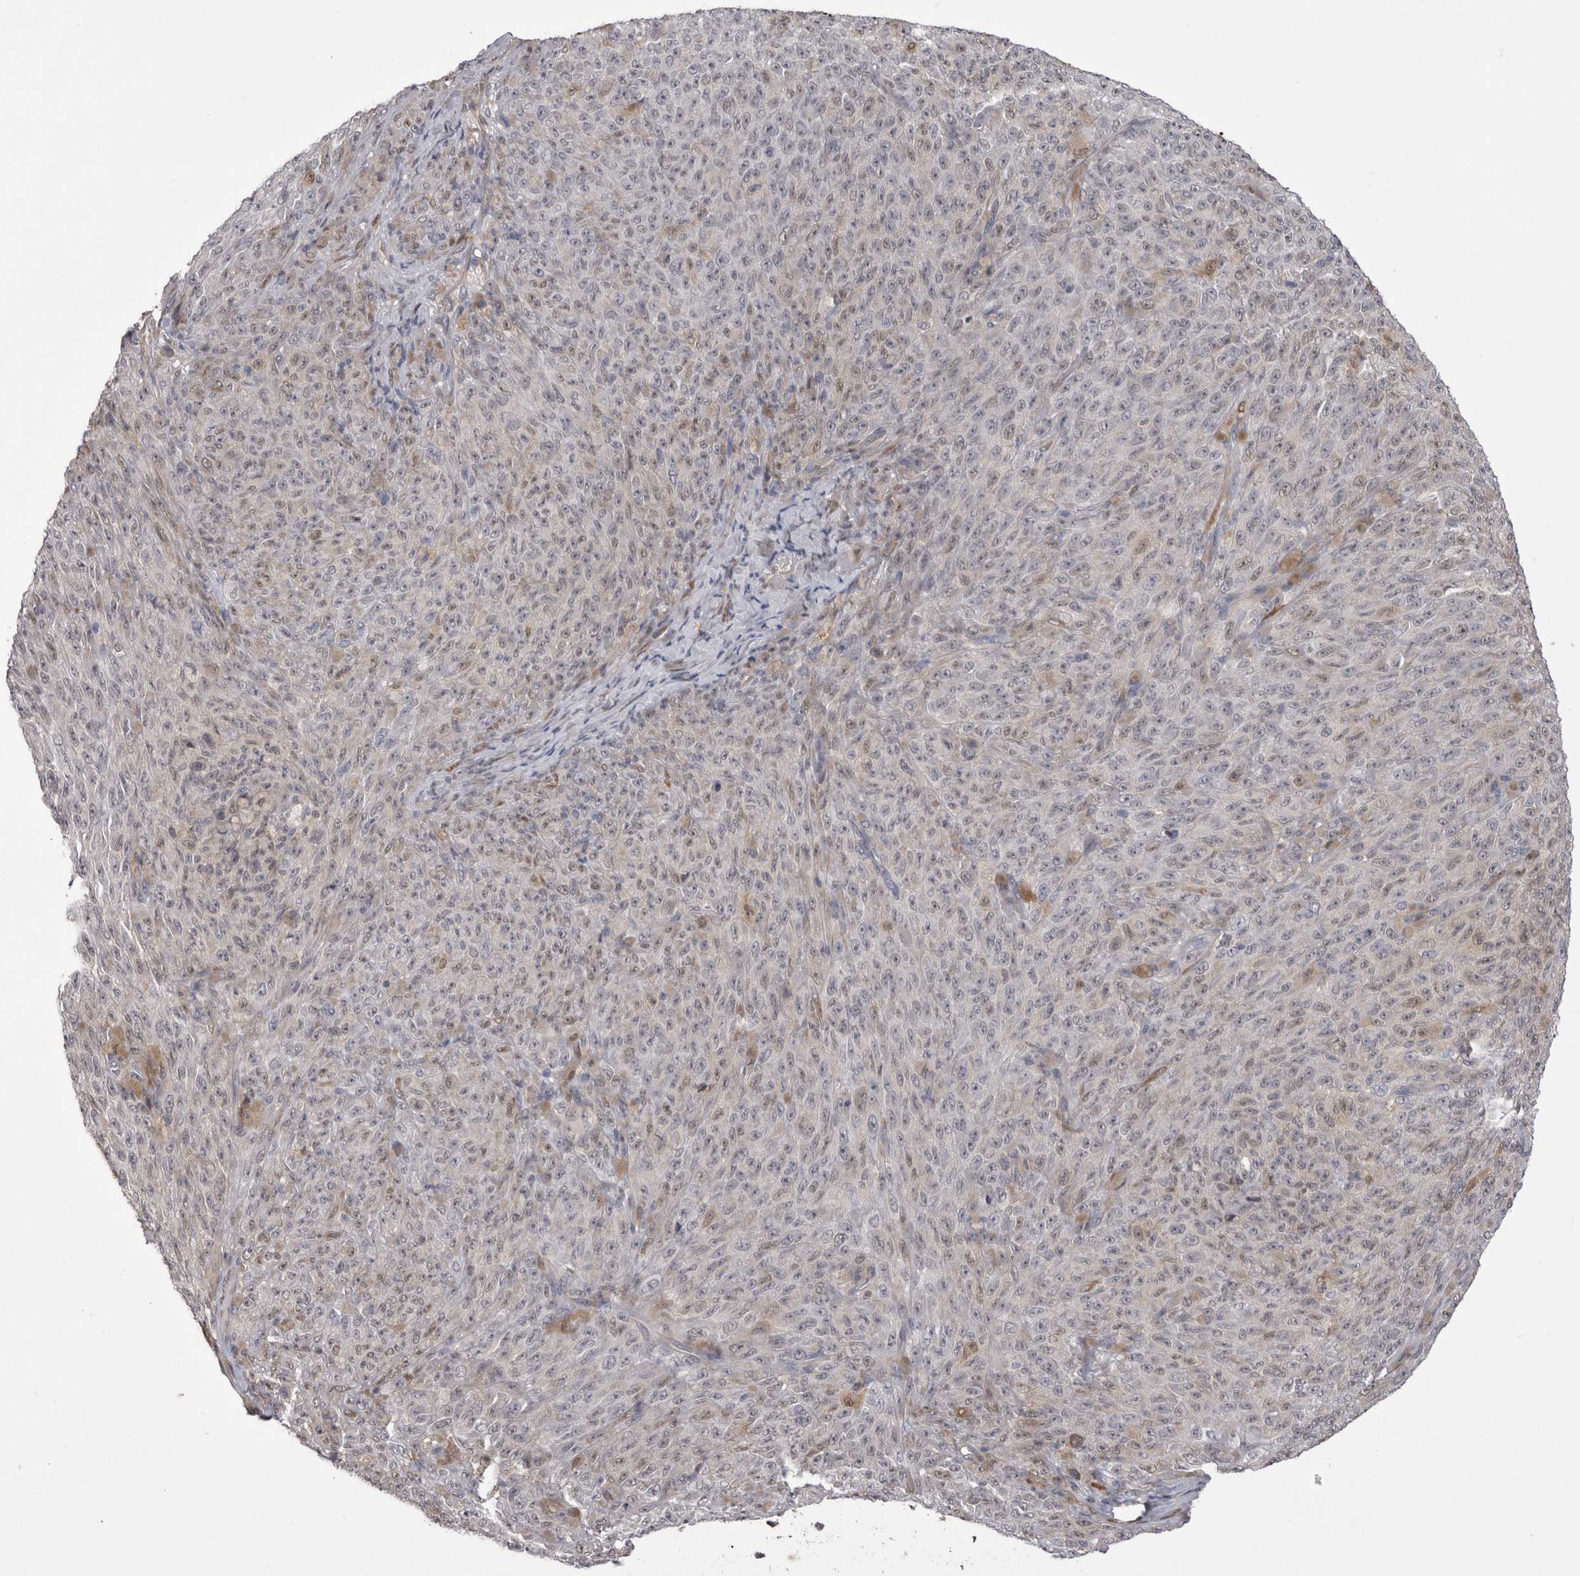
{"staining": {"intensity": "negative", "quantity": "none", "location": "none"}, "tissue": "melanoma", "cell_type": "Tumor cells", "image_type": "cancer", "snomed": [{"axis": "morphology", "description": "Malignant melanoma, NOS"}, {"axis": "topography", "description": "Skin"}], "caption": "High power microscopy histopathology image of an immunohistochemistry micrograph of malignant melanoma, revealing no significant staining in tumor cells.", "gene": "CHIC2", "patient": {"sex": "female", "age": 82}}